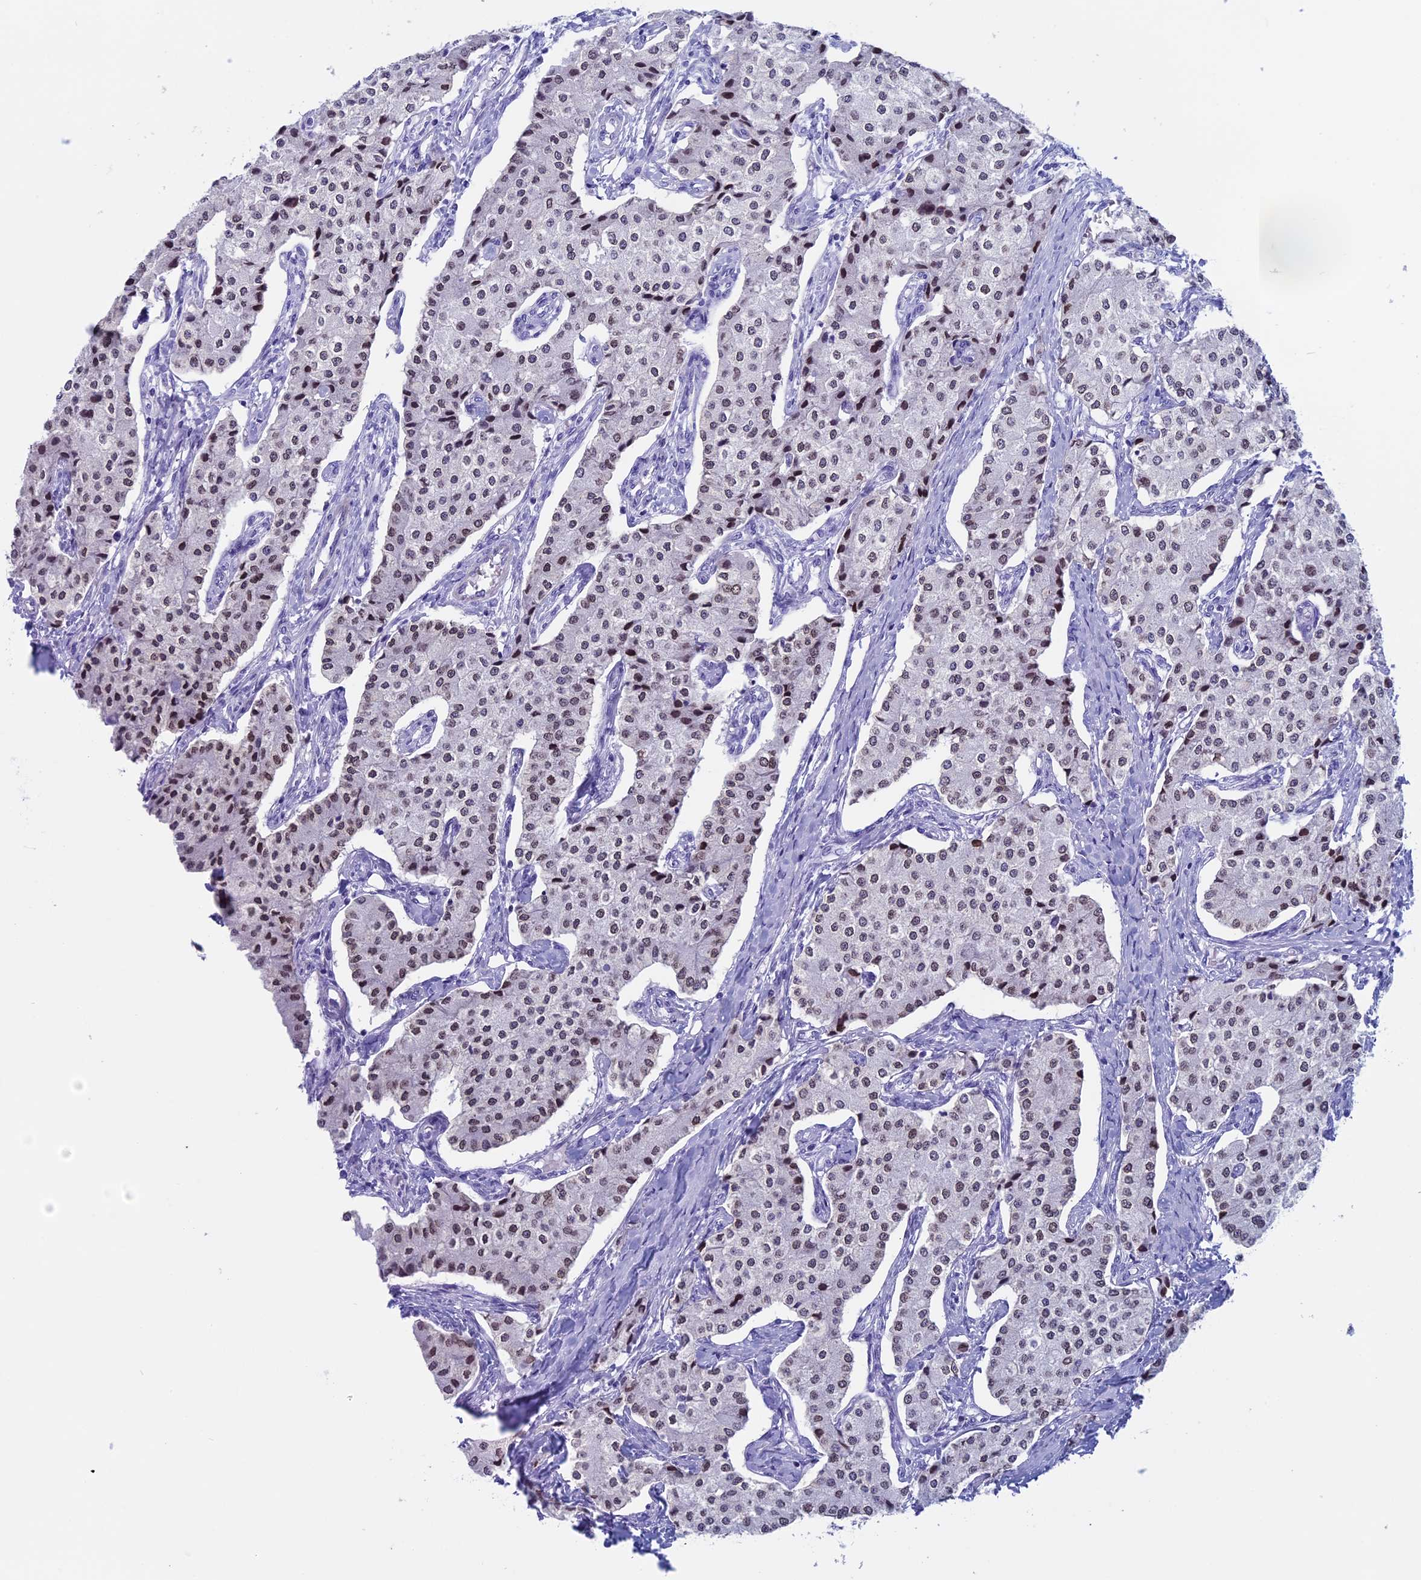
{"staining": {"intensity": "moderate", "quantity": "25%-75%", "location": "nuclear"}, "tissue": "carcinoid", "cell_type": "Tumor cells", "image_type": "cancer", "snomed": [{"axis": "morphology", "description": "Carcinoid, malignant, NOS"}, {"axis": "topography", "description": "Colon"}], "caption": "Immunohistochemistry (IHC) (DAB (3,3'-diaminobenzidine)) staining of carcinoid shows moderate nuclear protein staining in about 25%-75% of tumor cells.", "gene": "FAM169A", "patient": {"sex": "female", "age": 52}}